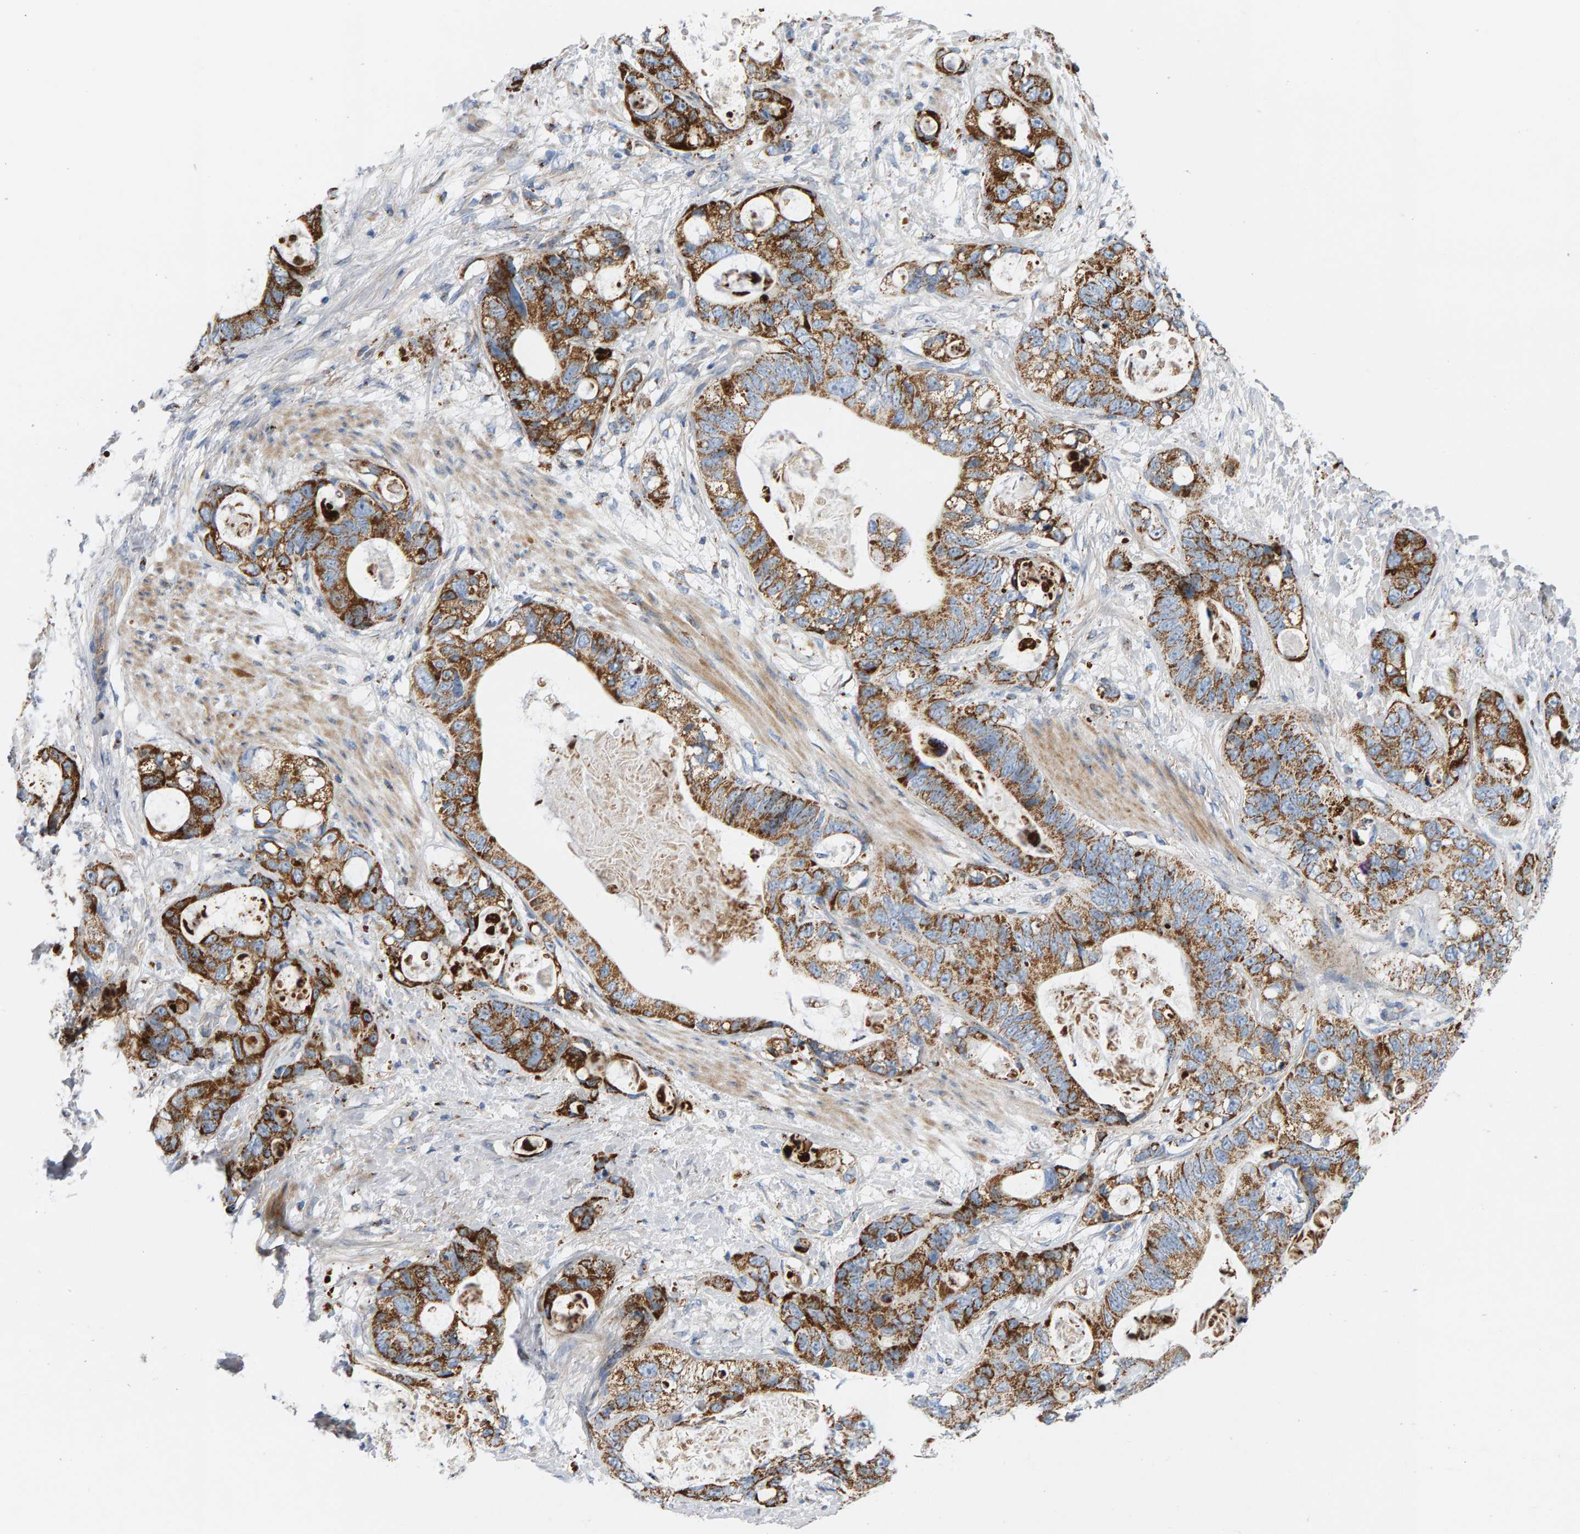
{"staining": {"intensity": "strong", "quantity": "25%-75%", "location": "cytoplasmic/membranous"}, "tissue": "stomach cancer", "cell_type": "Tumor cells", "image_type": "cancer", "snomed": [{"axis": "morphology", "description": "Normal tissue, NOS"}, {"axis": "morphology", "description": "Adenocarcinoma, NOS"}, {"axis": "topography", "description": "Stomach"}], "caption": "Human stomach cancer stained with a brown dye displays strong cytoplasmic/membranous positive staining in about 25%-75% of tumor cells.", "gene": "GGTA1", "patient": {"sex": "female", "age": 89}}